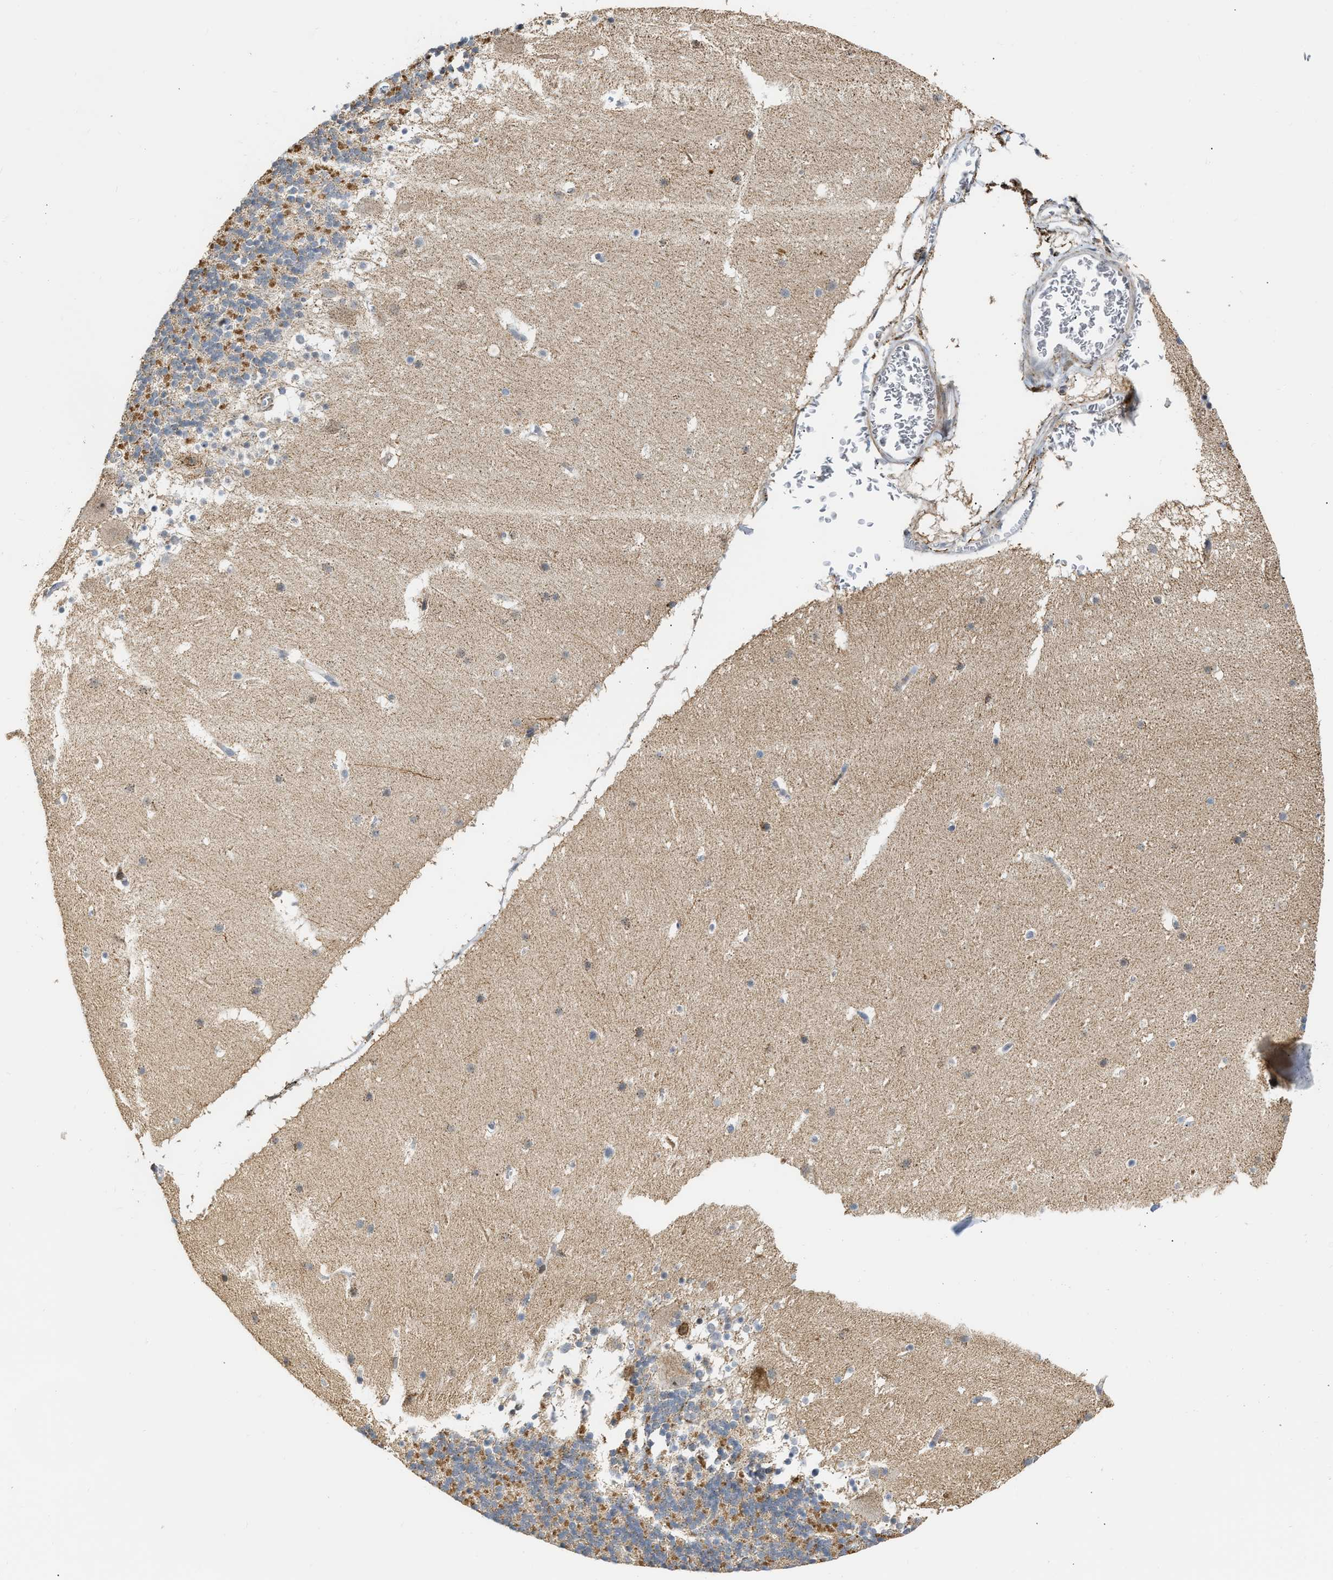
{"staining": {"intensity": "moderate", "quantity": "25%-75%", "location": "cytoplasmic/membranous"}, "tissue": "cerebellum", "cell_type": "Cells in granular layer", "image_type": "normal", "snomed": [{"axis": "morphology", "description": "Normal tissue, NOS"}, {"axis": "topography", "description": "Cerebellum"}], "caption": "Cerebellum stained for a protein reveals moderate cytoplasmic/membranous positivity in cells in granular layer. The protein is shown in brown color, while the nuclei are stained blue.", "gene": "DEPTOR", "patient": {"sex": "male", "age": 45}}